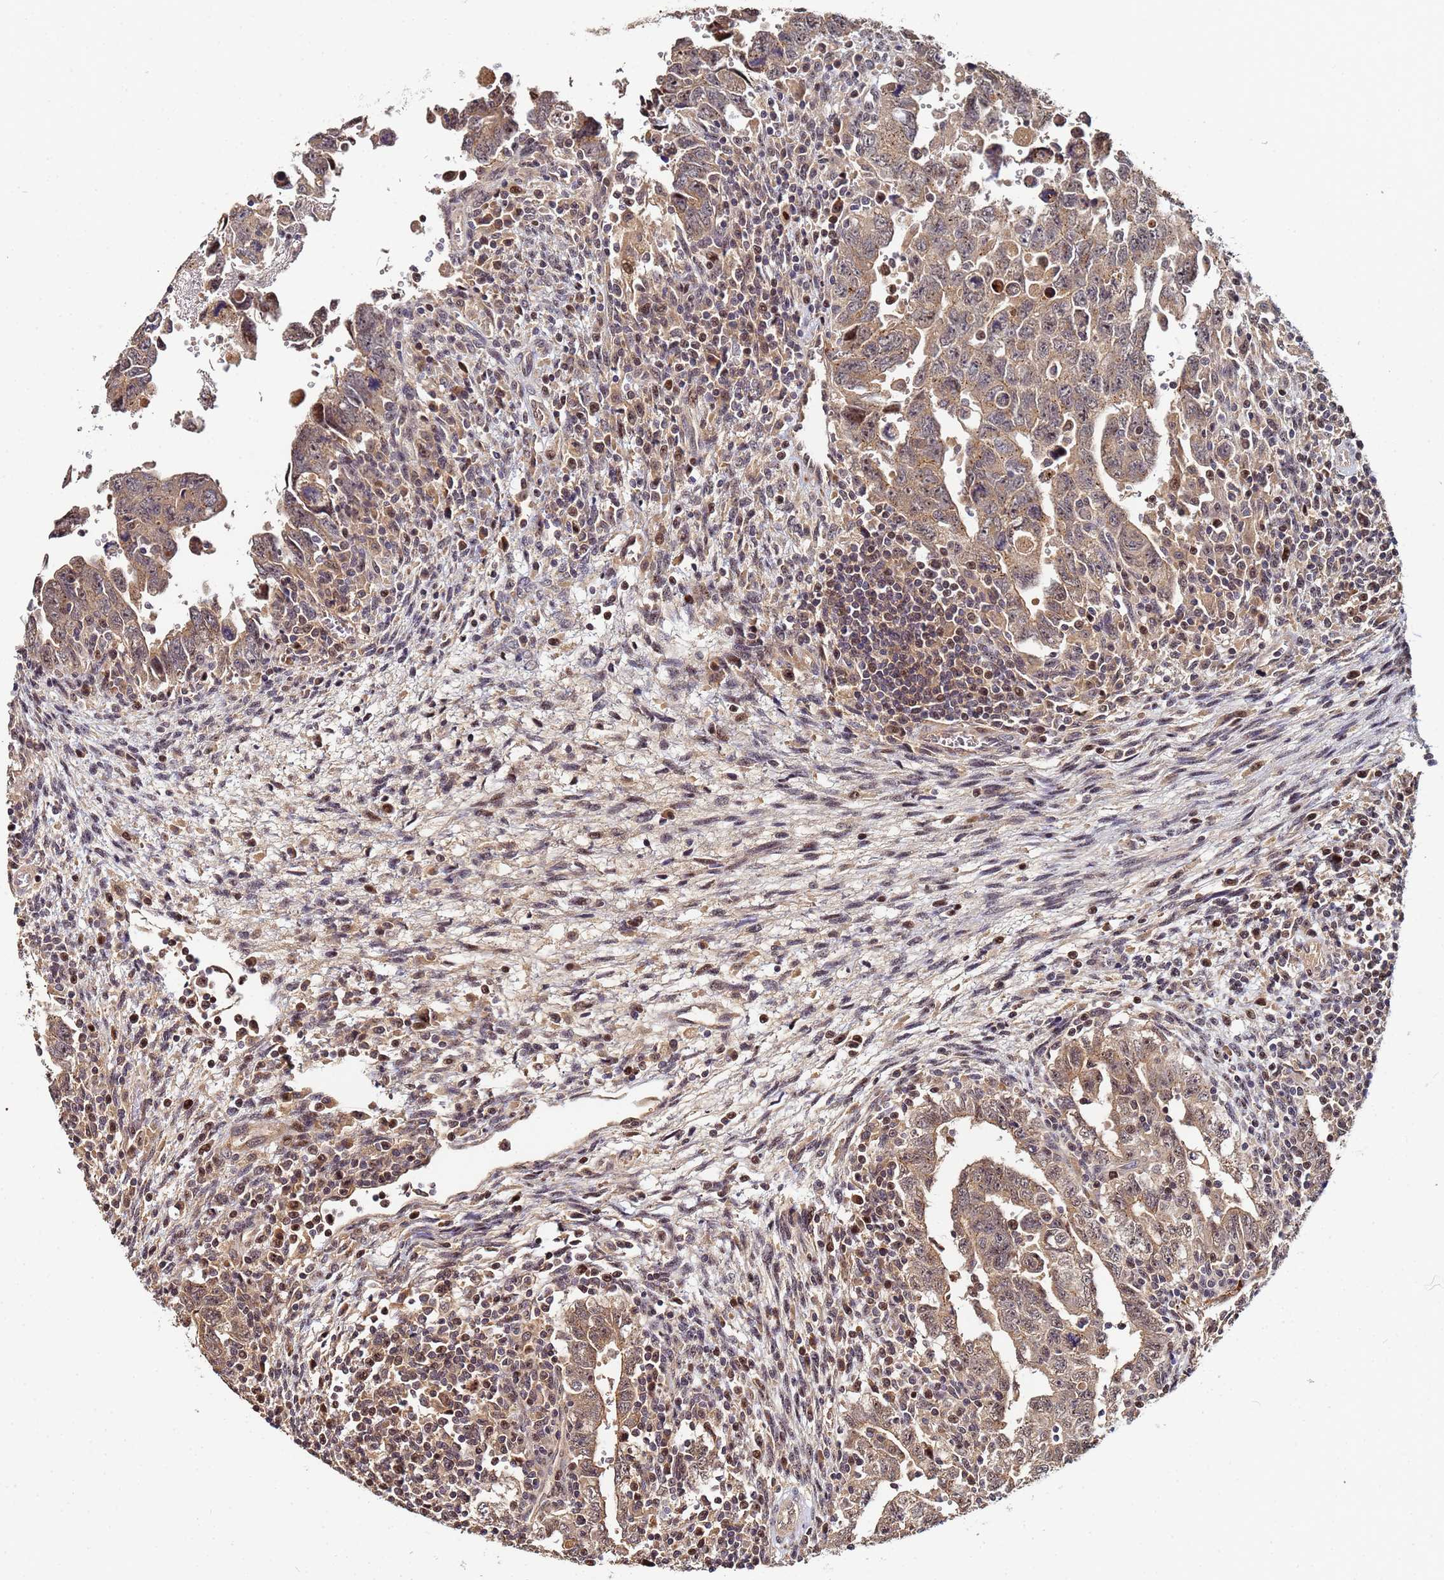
{"staining": {"intensity": "moderate", "quantity": ">75%", "location": "cytoplasmic/membranous,nuclear"}, "tissue": "testis cancer", "cell_type": "Tumor cells", "image_type": "cancer", "snomed": [{"axis": "morphology", "description": "Carcinoma, Embryonal, NOS"}, {"axis": "topography", "description": "Testis"}], "caption": "Testis embryonal carcinoma stained with DAB immunohistochemistry shows medium levels of moderate cytoplasmic/membranous and nuclear expression in approximately >75% of tumor cells. (DAB (3,3'-diaminobenzidine) = brown stain, brightfield microscopy at high magnification).", "gene": "OSER1", "patient": {"sex": "male", "age": 28}}